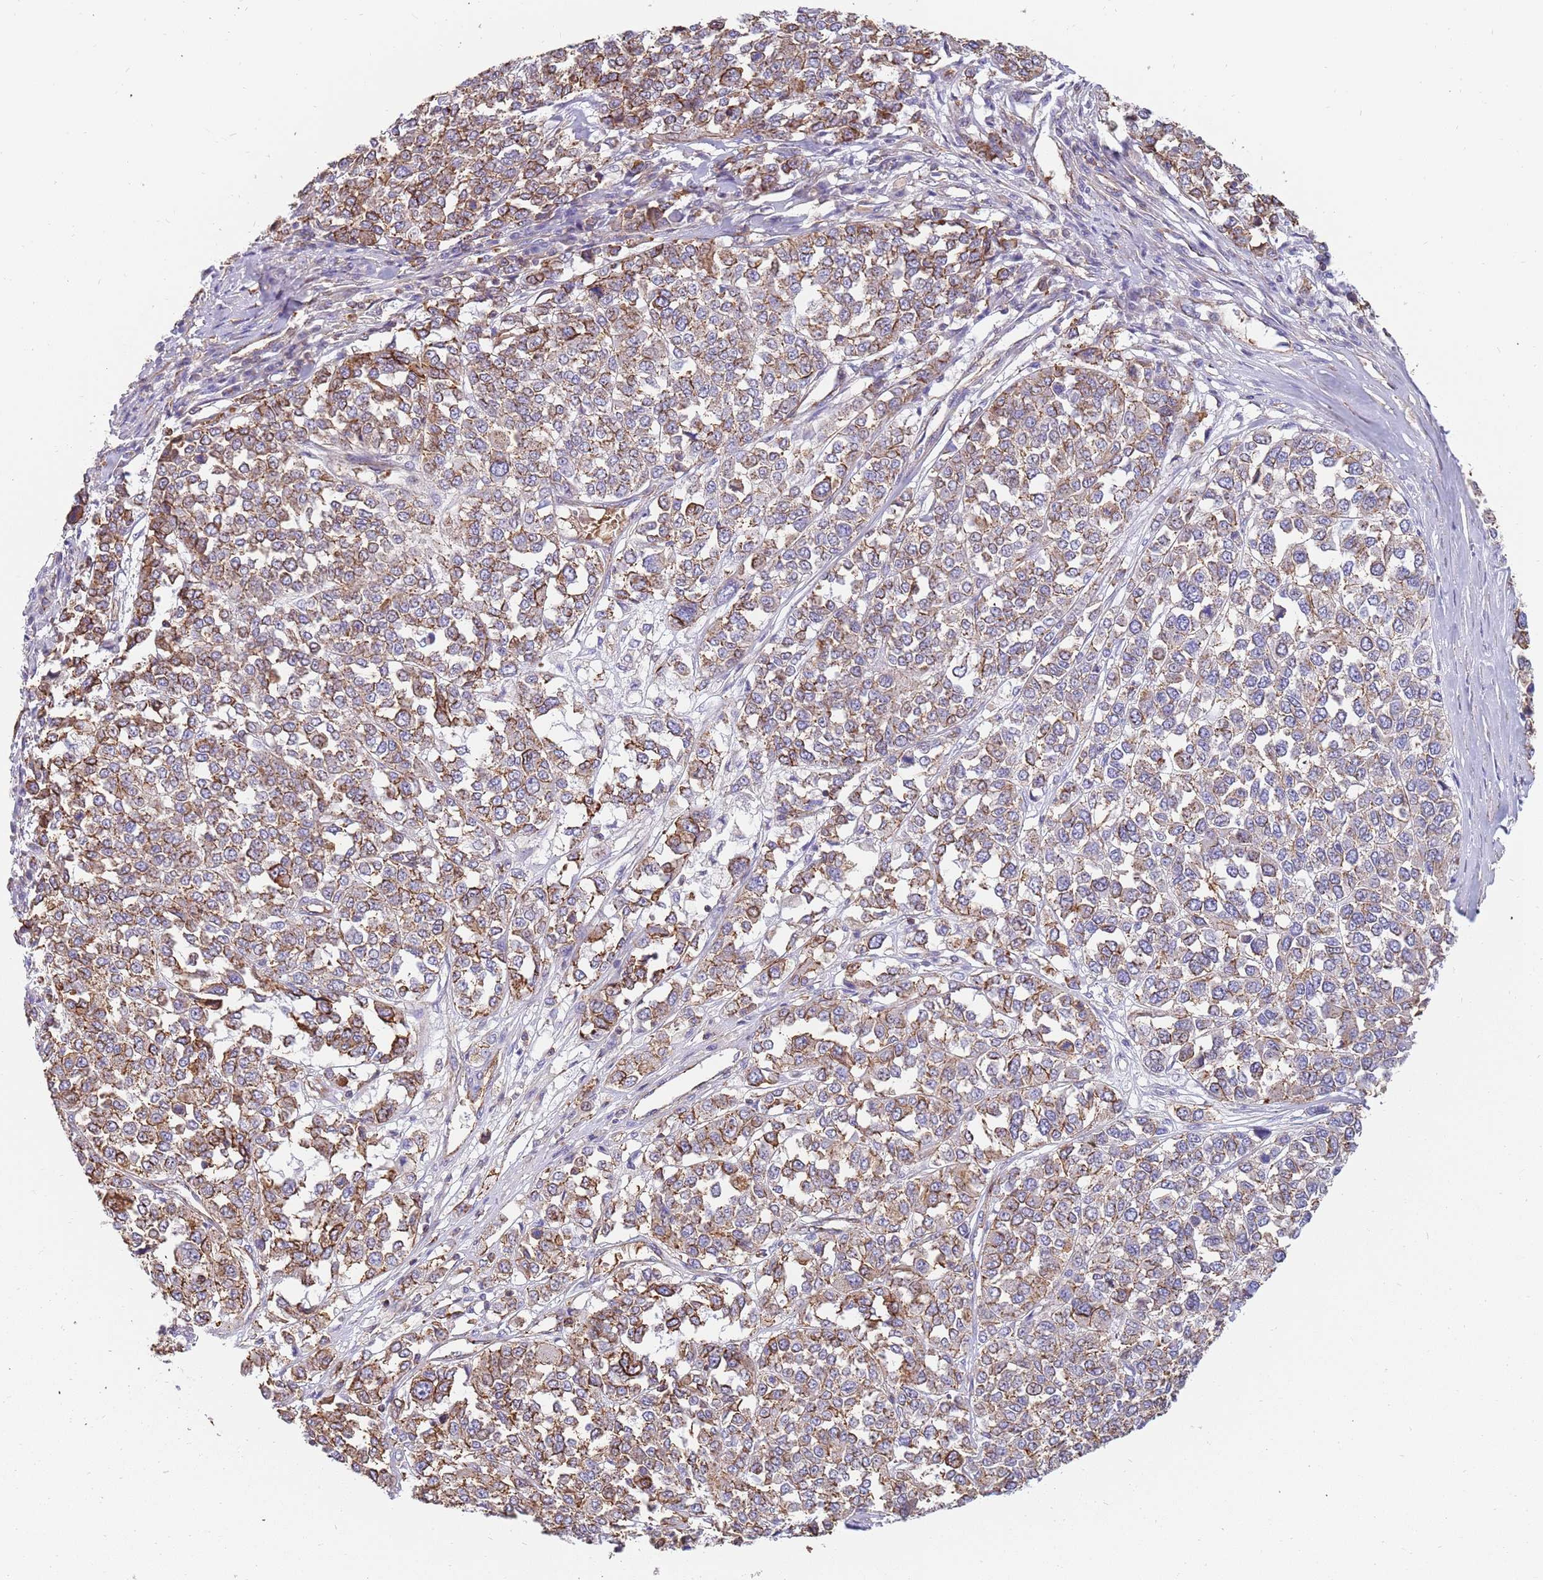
{"staining": {"intensity": "moderate", "quantity": ">75%", "location": "cytoplasmic/membranous"}, "tissue": "melanoma", "cell_type": "Tumor cells", "image_type": "cancer", "snomed": [{"axis": "morphology", "description": "Malignant melanoma, Metastatic site"}, {"axis": "topography", "description": "Lymph node"}], "caption": "Malignant melanoma (metastatic site) stained with DAB (3,3'-diaminobenzidine) immunohistochemistry (IHC) reveals medium levels of moderate cytoplasmic/membranous staining in about >75% of tumor cells.", "gene": "GFRAL", "patient": {"sex": "male", "age": 44}}